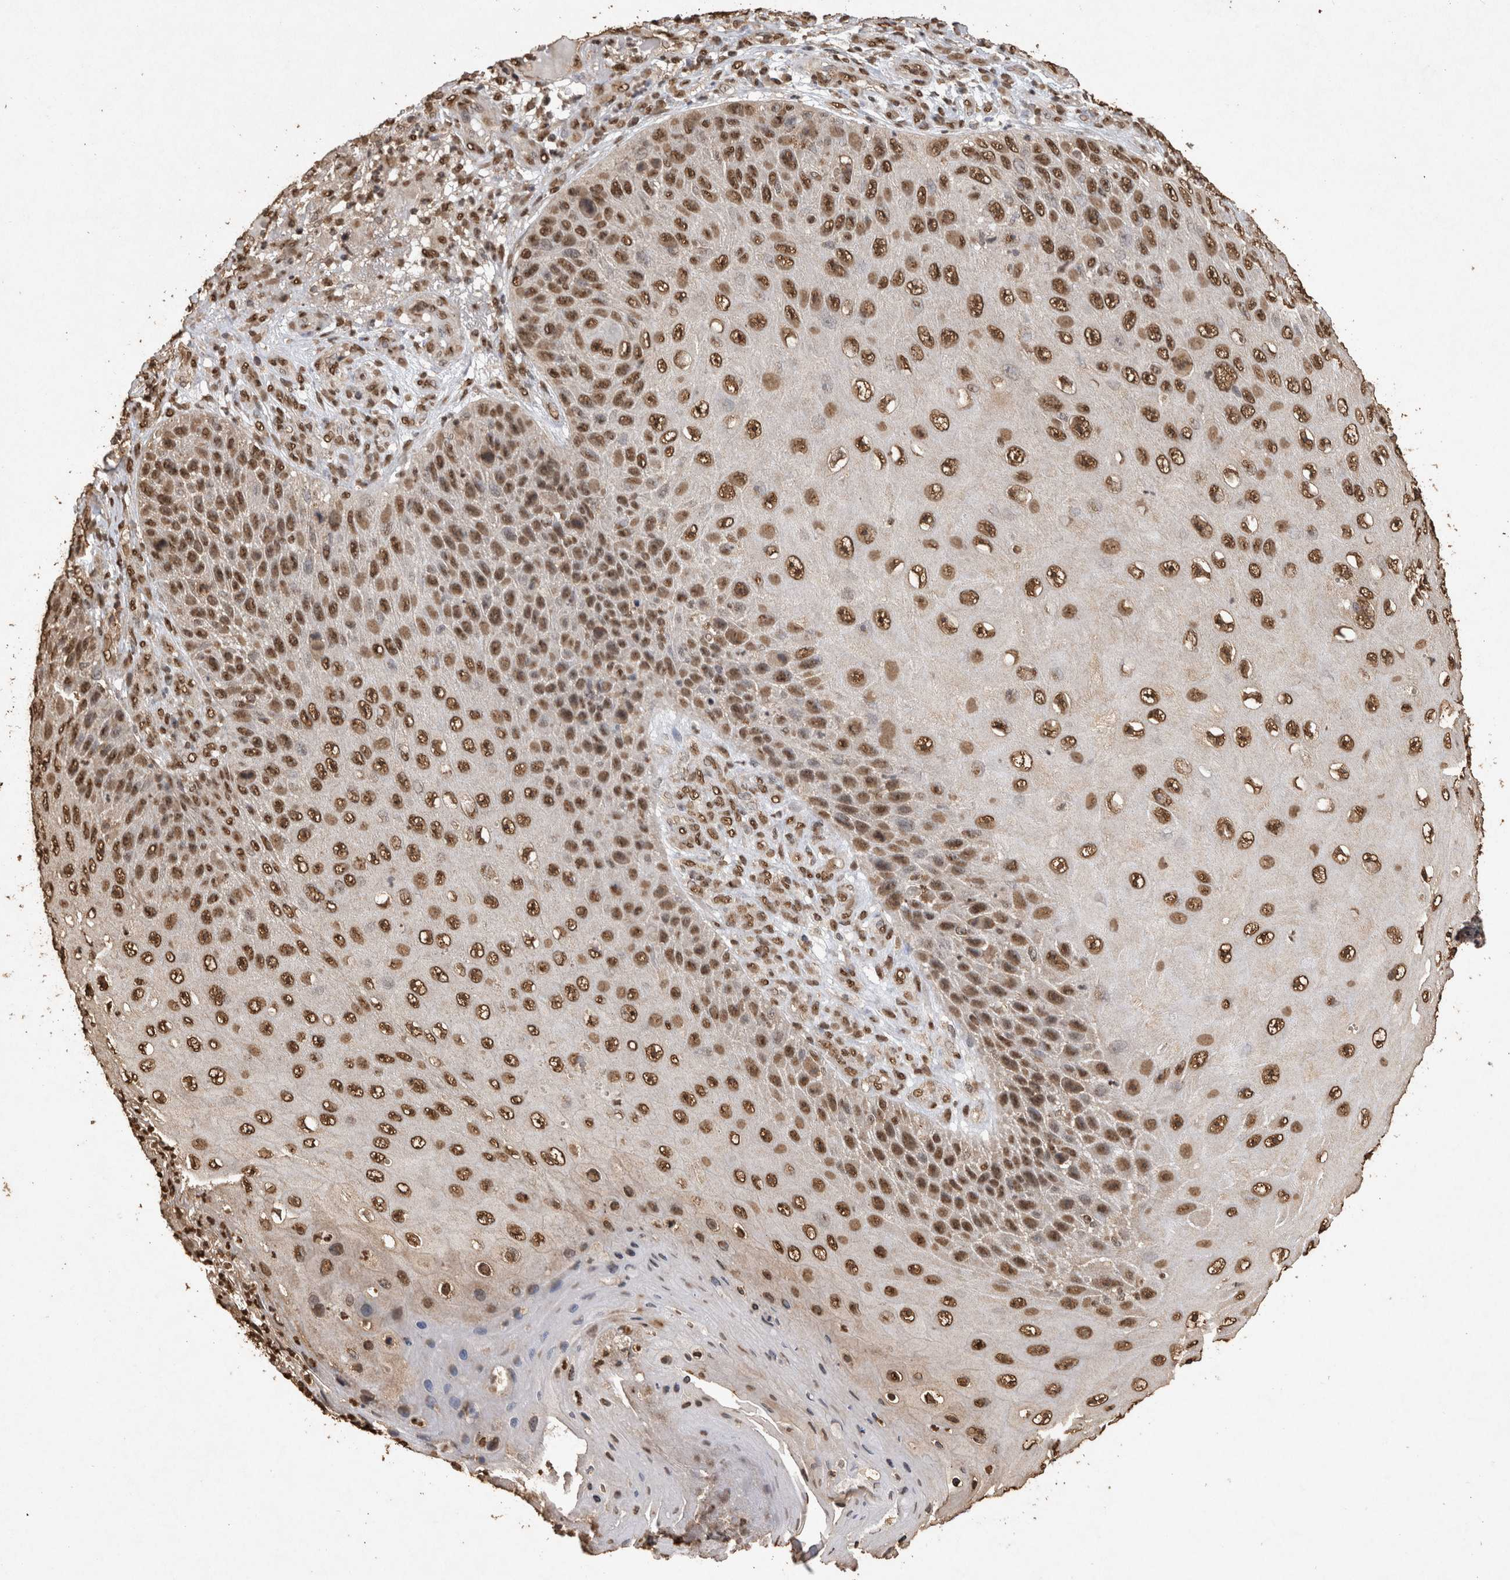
{"staining": {"intensity": "strong", "quantity": ">75%", "location": "nuclear"}, "tissue": "skin cancer", "cell_type": "Tumor cells", "image_type": "cancer", "snomed": [{"axis": "morphology", "description": "Squamous cell carcinoma, NOS"}, {"axis": "topography", "description": "Skin"}], "caption": "Strong nuclear protein expression is present in about >75% of tumor cells in squamous cell carcinoma (skin). The staining is performed using DAB brown chromogen to label protein expression. The nuclei are counter-stained blue using hematoxylin.", "gene": "OAS2", "patient": {"sex": "female", "age": 88}}